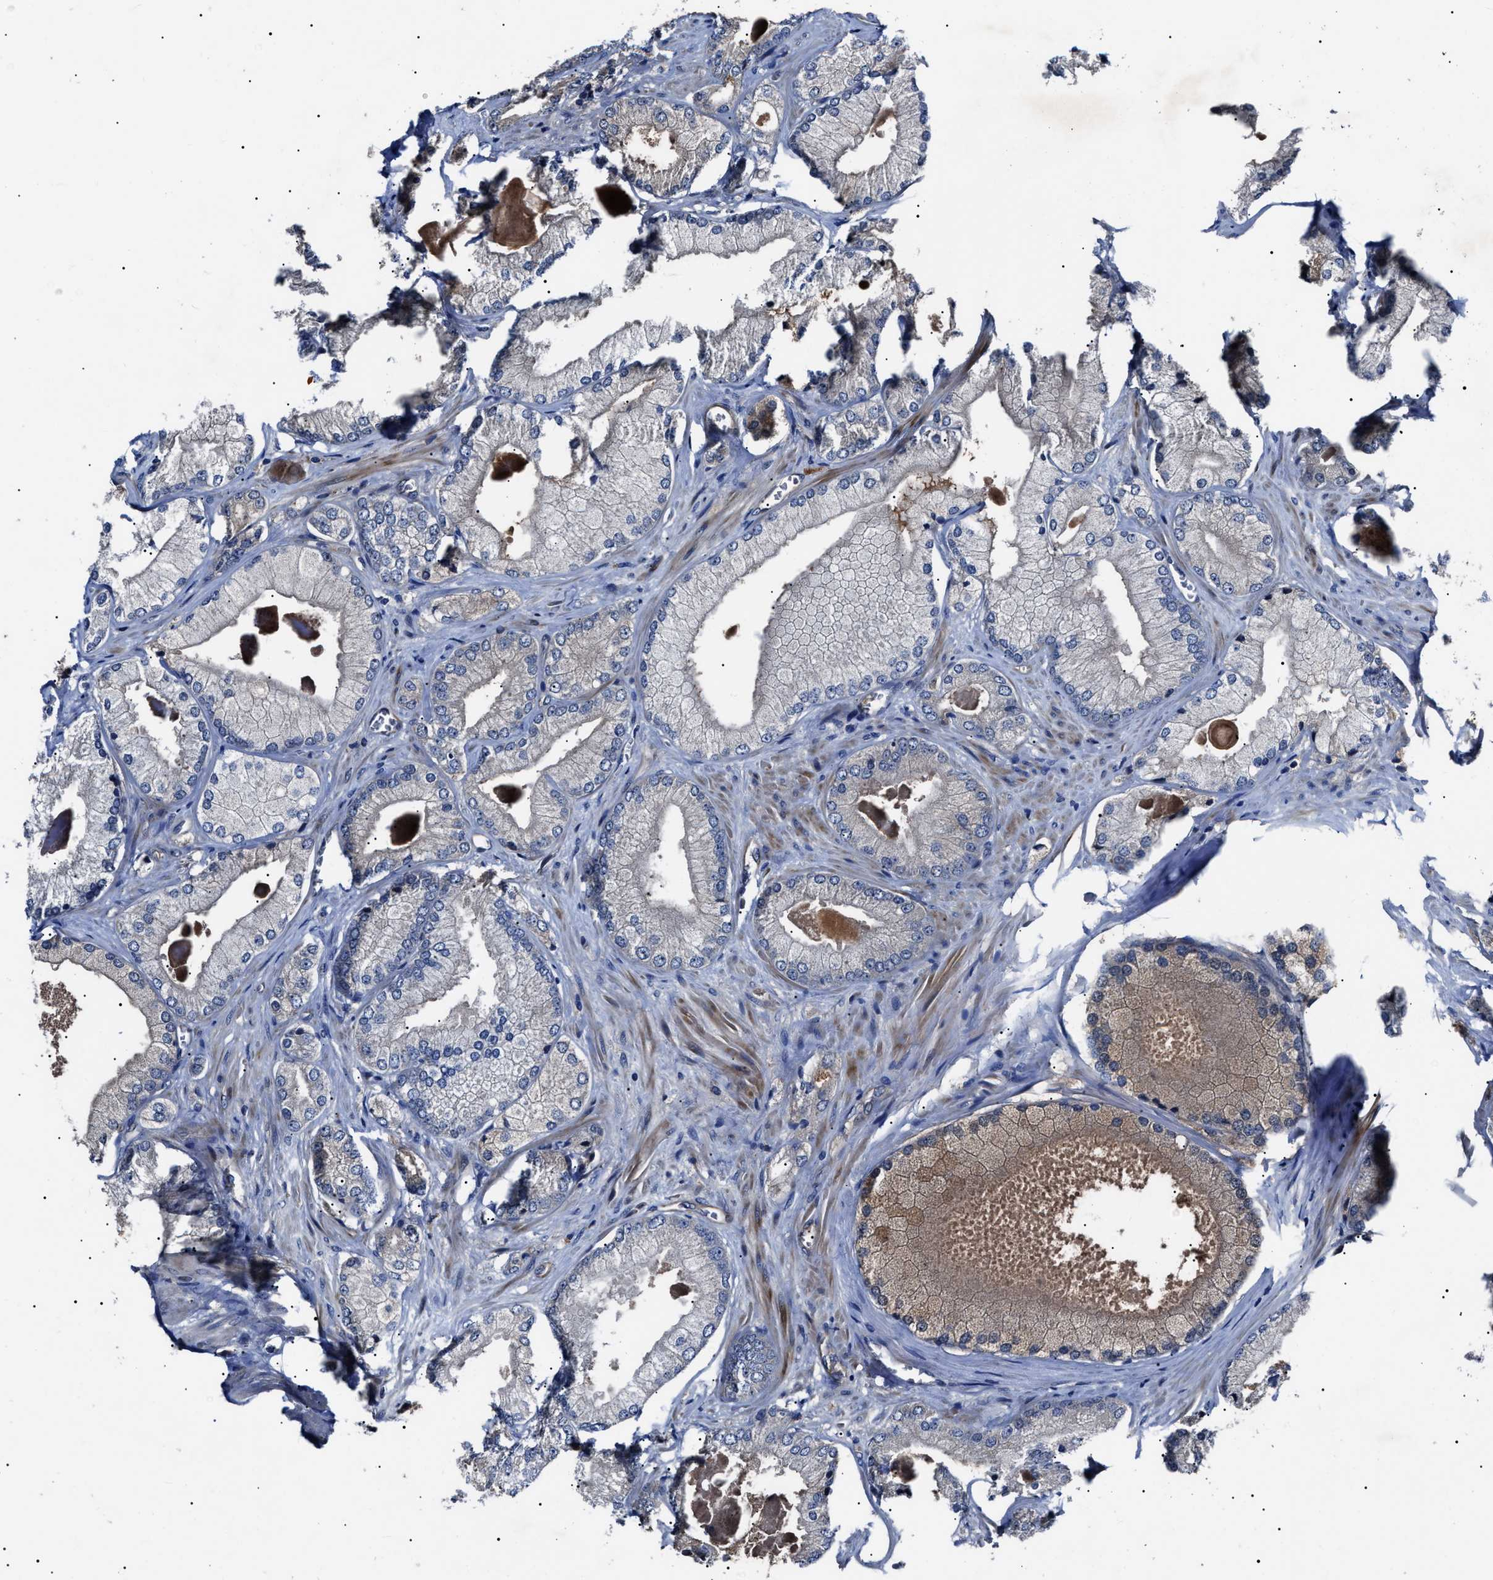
{"staining": {"intensity": "negative", "quantity": "none", "location": "none"}, "tissue": "prostate cancer", "cell_type": "Tumor cells", "image_type": "cancer", "snomed": [{"axis": "morphology", "description": "Adenocarcinoma, Low grade"}, {"axis": "topography", "description": "Prostate"}], "caption": "An immunohistochemistry (IHC) image of prostate cancer is shown. There is no staining in tumor cells of prostate cancer.", "gene": "IFT81", "patient": {"sex": "male", "age": 65}}